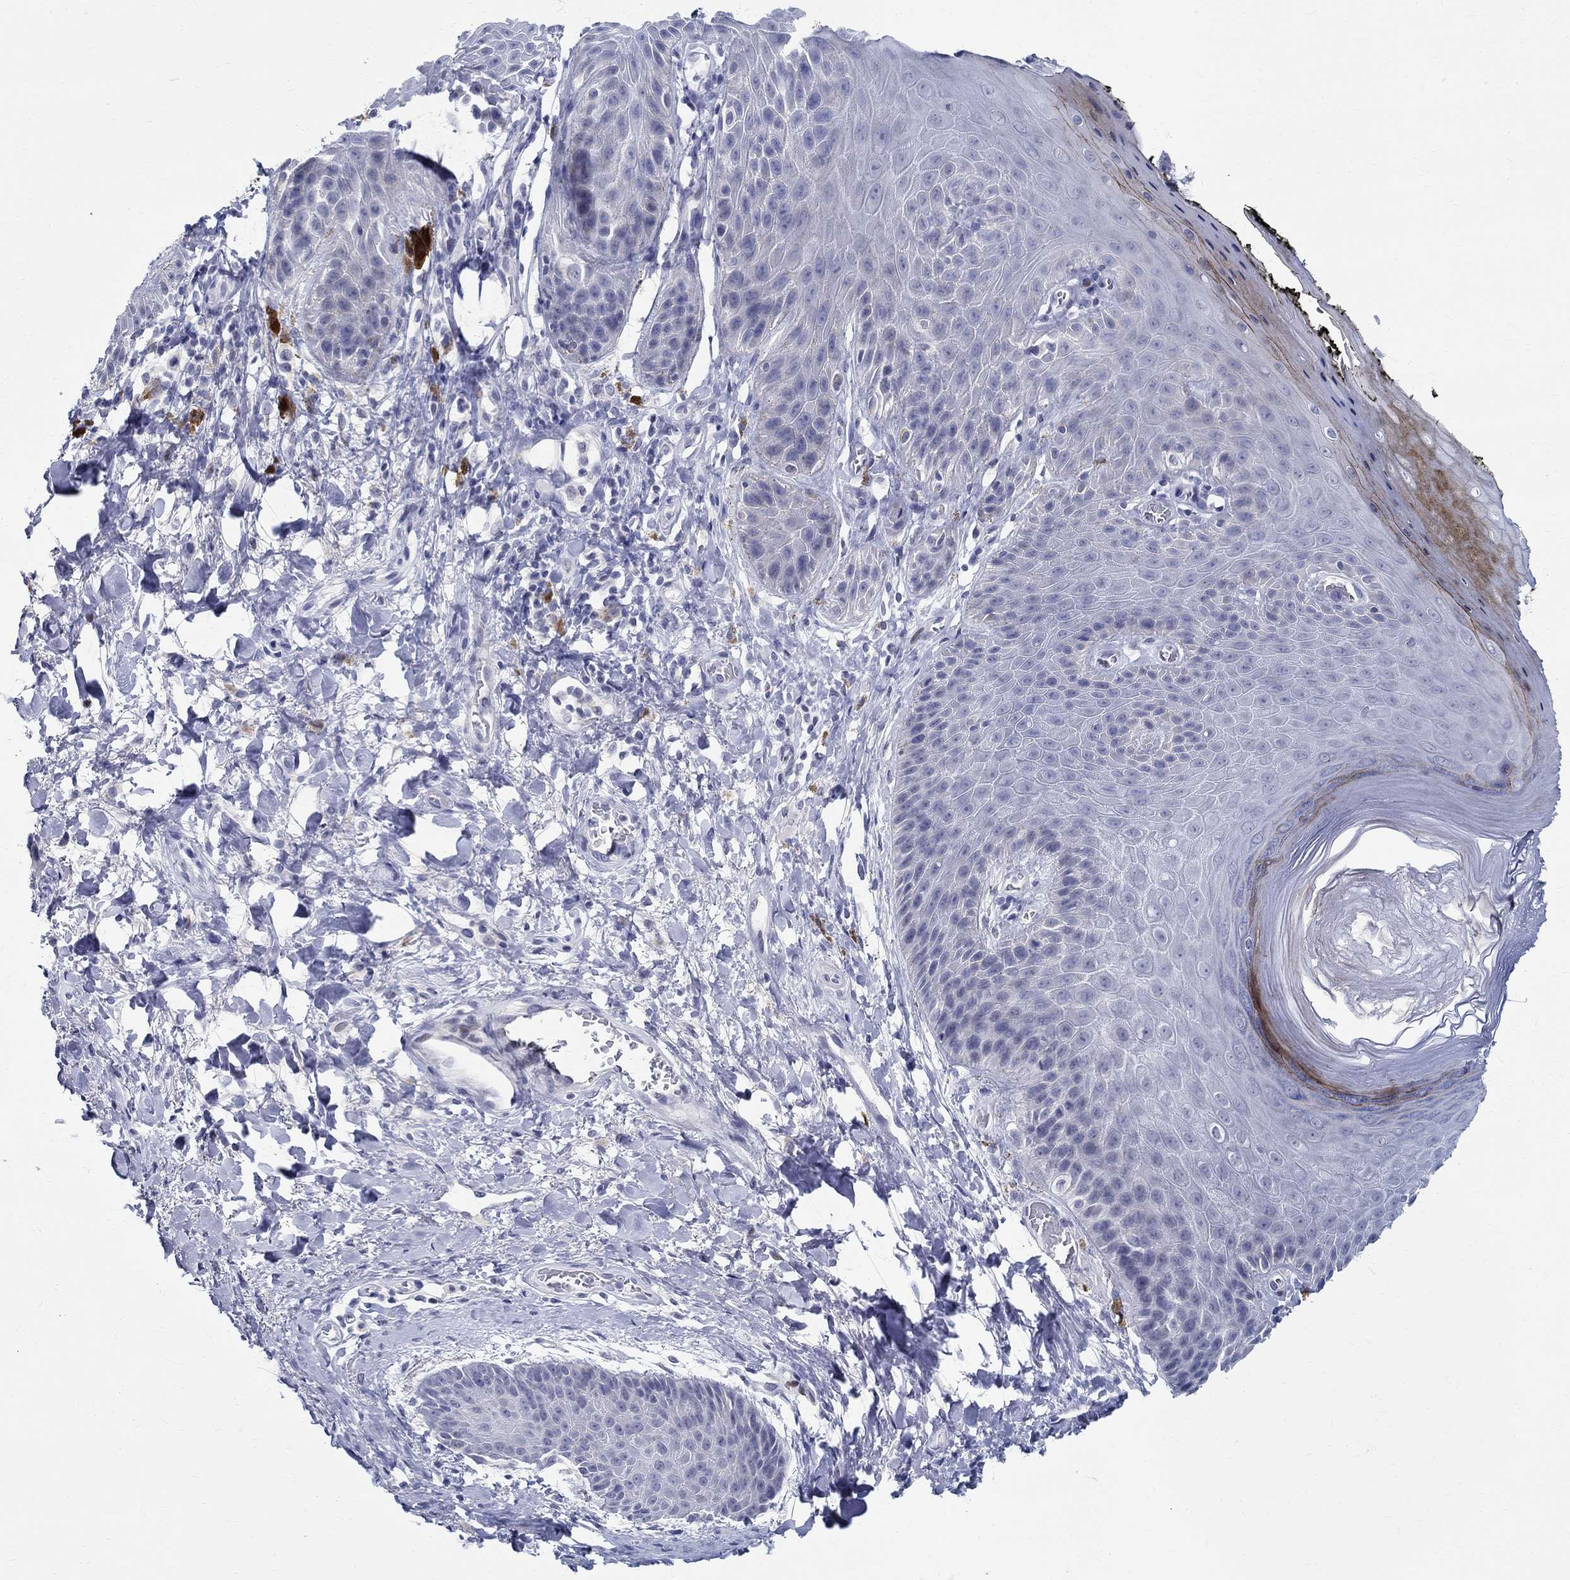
{"staining": {"intensity": "negative", "quantity": "none", "location": "none"}, "tissue": "skin", "cell_type": "Epidermal cells", "image_type": "normal", "snomed": [{"axis": "morphology", "description": "Normal tissue, NOS"}, {"axis": "topography", "description": "Anal"}, {"axis": "topography", "description": "Peripheral nerve tissue"}], "caption": "This is an IHC image of unremarkable skin. There is no positivity in epidermal cells.", "gene": "CETN1", "patient": {"sex": "male", "age": 53}}